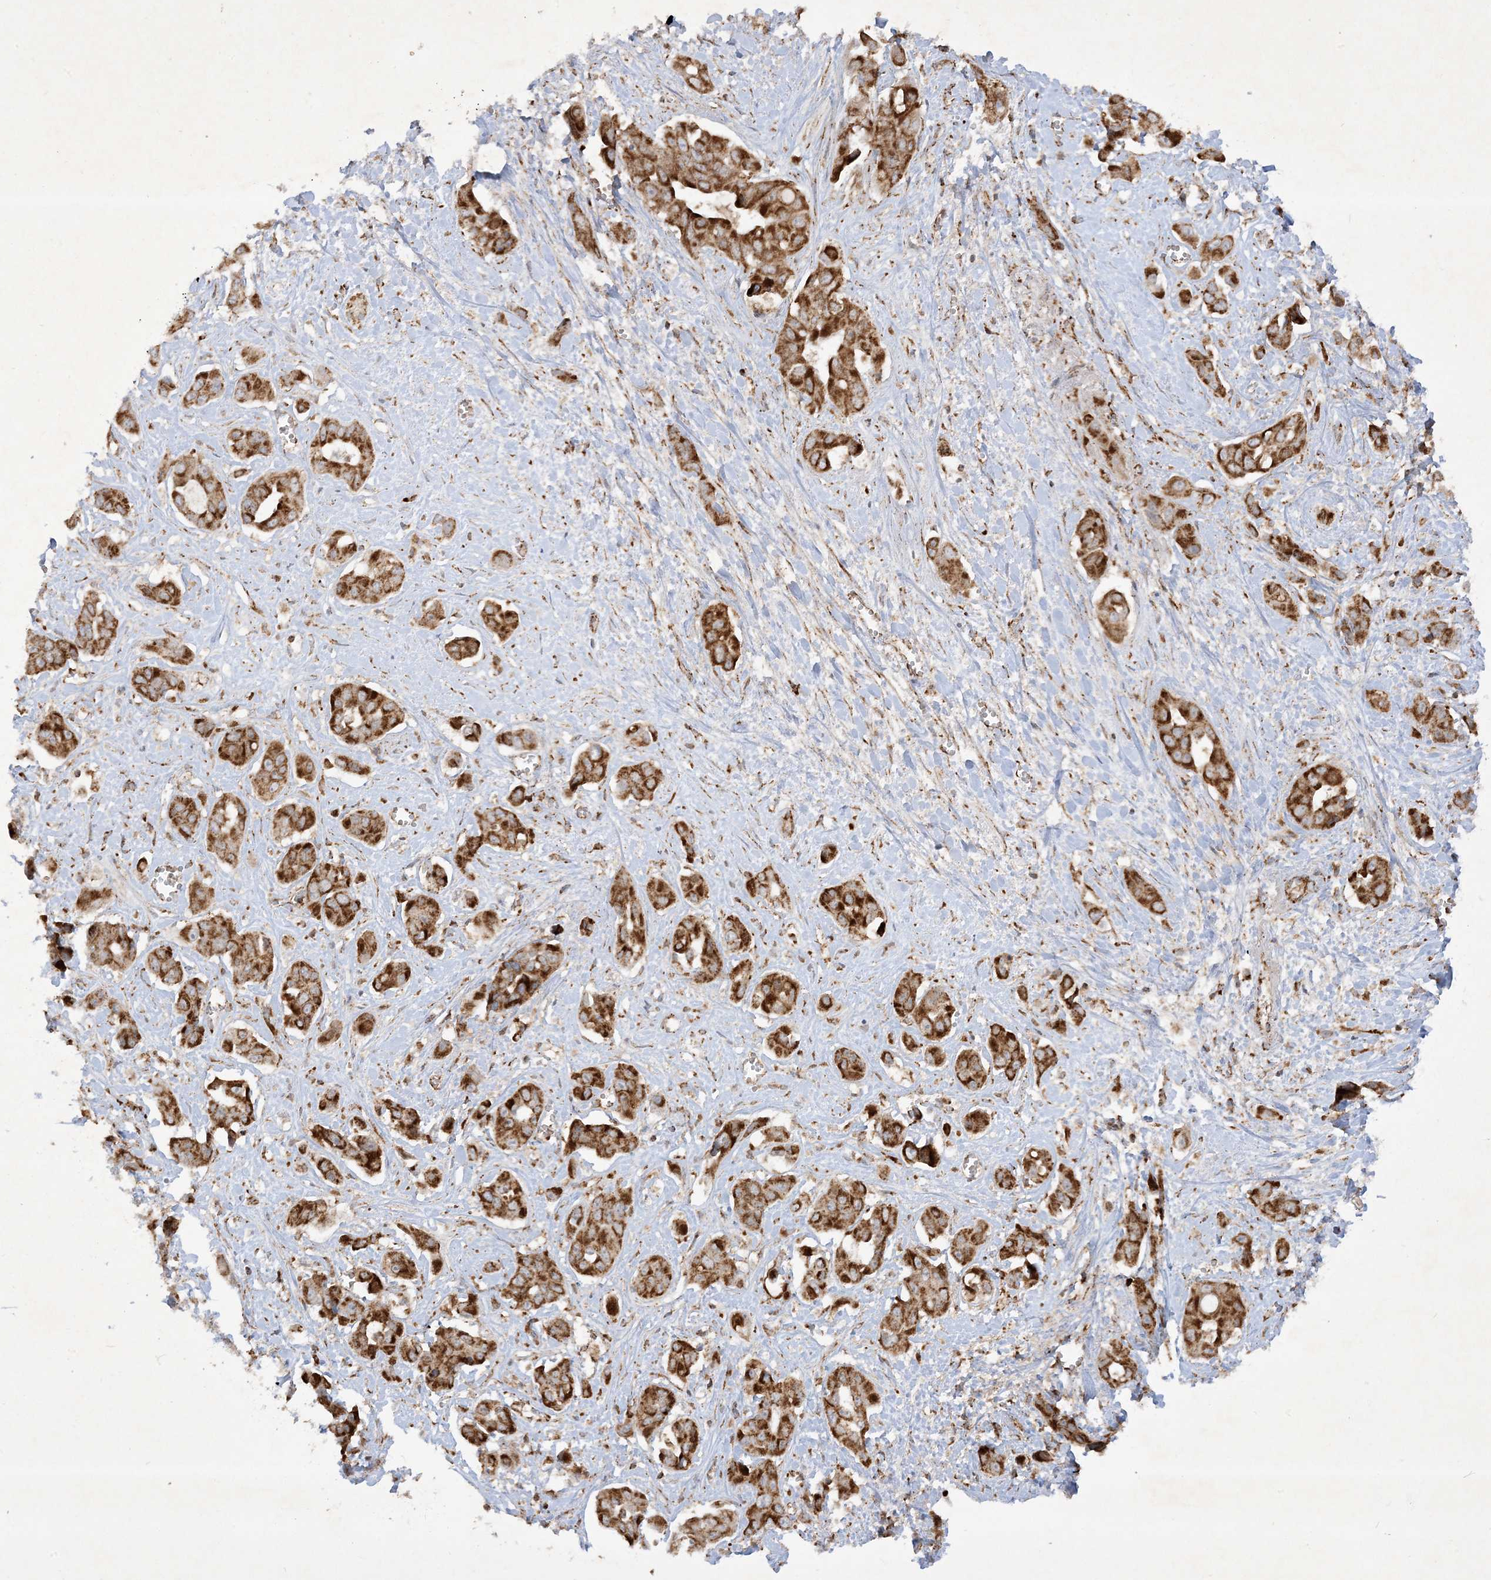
{"staining": {"intensity": "strong", "quantity": ">75%", "location": "cytoplasmic/membranous"}, "tissue": "liver cancer", "cell_type": "Tumor cells", "image_type": "cancer", "snomed": [{"axis": "morphology", "description": "Cholangiocarcinoma"}, {"axis": "topography", "description": "Liver"}], "caption": "Strong cytoplasmic/membranous protein expression is identified in about >75% of tumor cells in liver cancer (cholangiocarcinoma).", "gene": "NDUFAF3", "patient": {"sex": "female", "age": 52}}